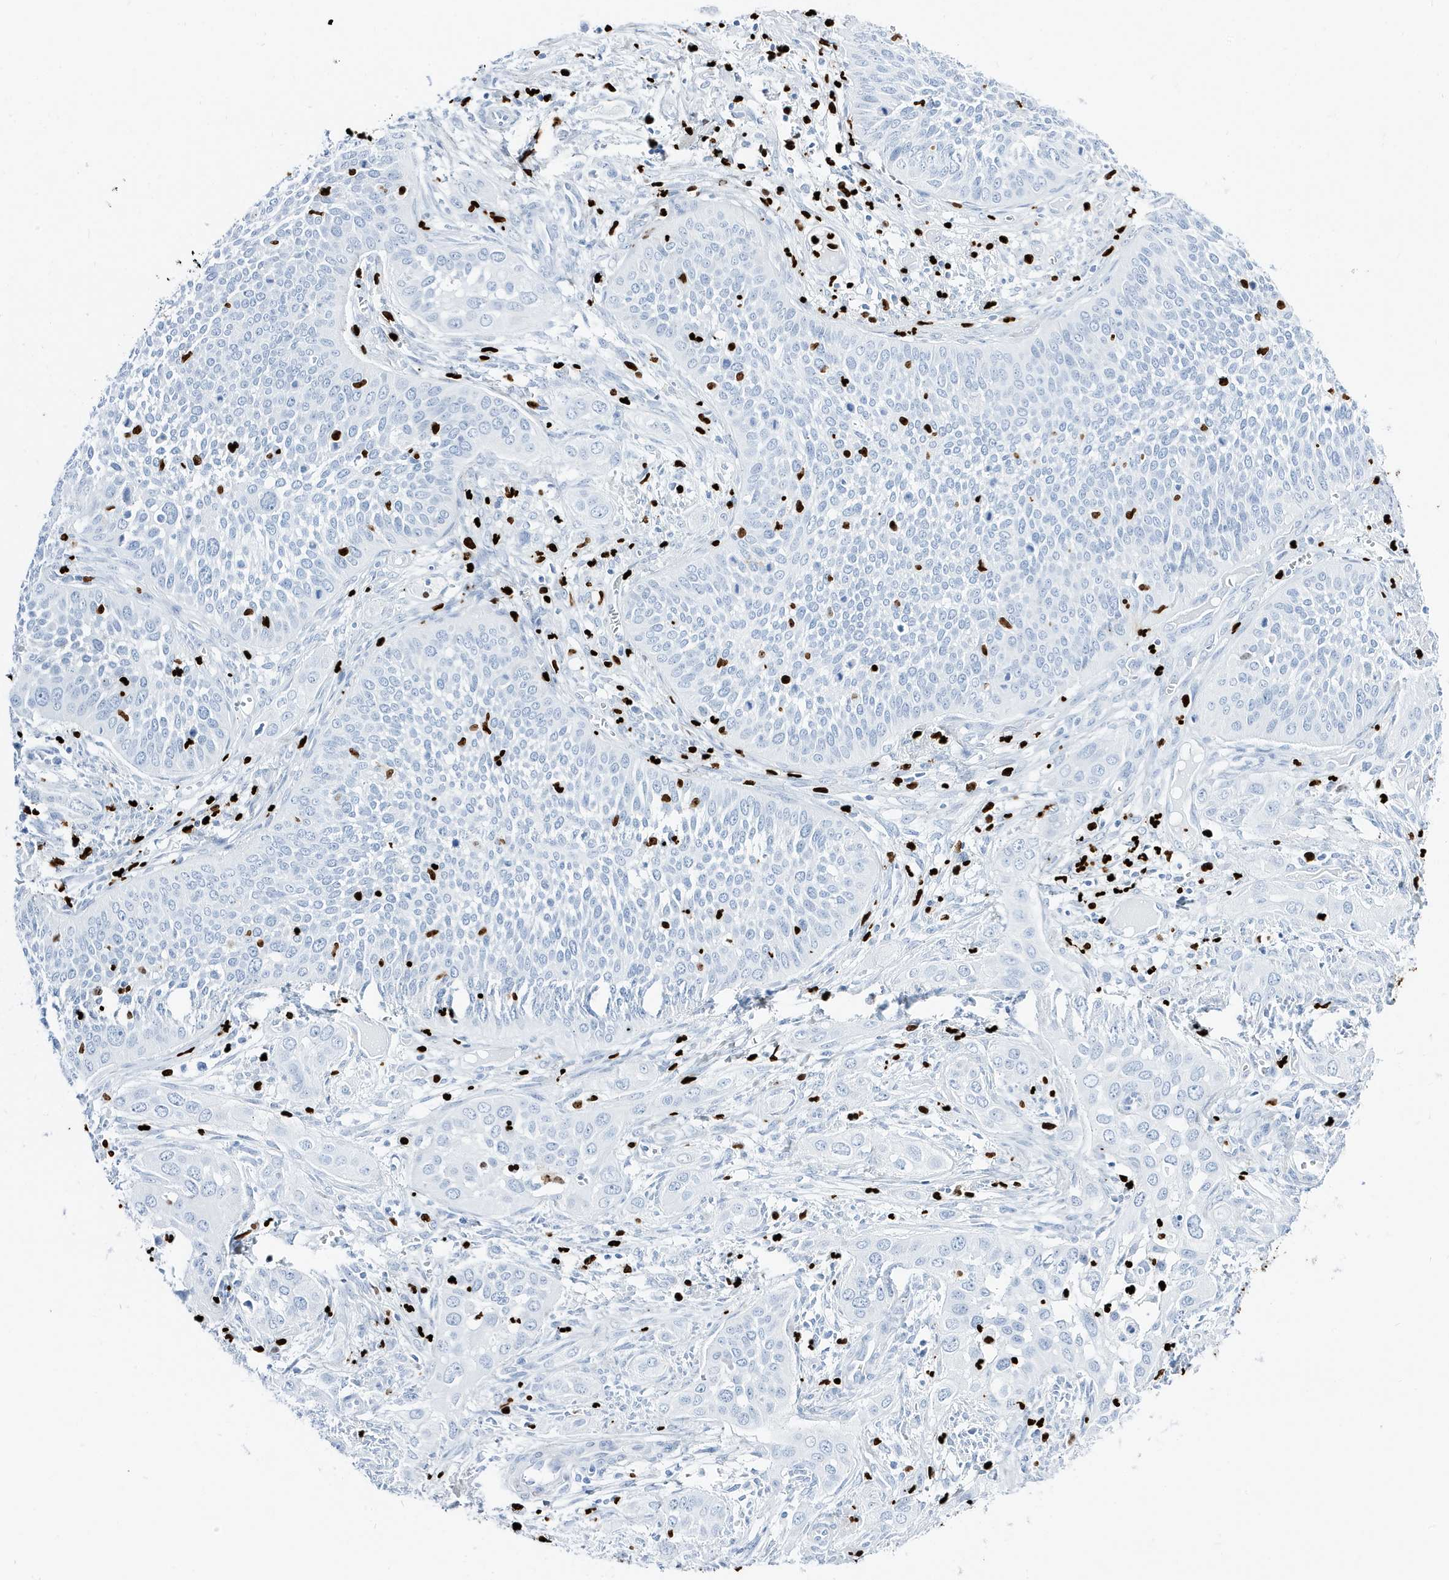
{"staining": {"intensity": "negative", "quantity": "none", "location": "none"}, "tissue": "cervical cancer", "cell_type": "Tumor cells", "image_type": "cancer", "snomed": [{"axis": "morphology", "description": "Squamous cell carcinoma, NOS"}, {"axis": "topography", "description": "Cervix"}], "caption": "A high-resolution micrograph shows immunohistochemistry staining of cervical cancer (squamous cell carcinoma), which reveals no significant expression in tumor cells. (DAB (3,3'-diaminobenzidine) IHC with hematoxylin counter stain).", "gene": "MNDA", "patient": {"sex": "female", "age": 34}}